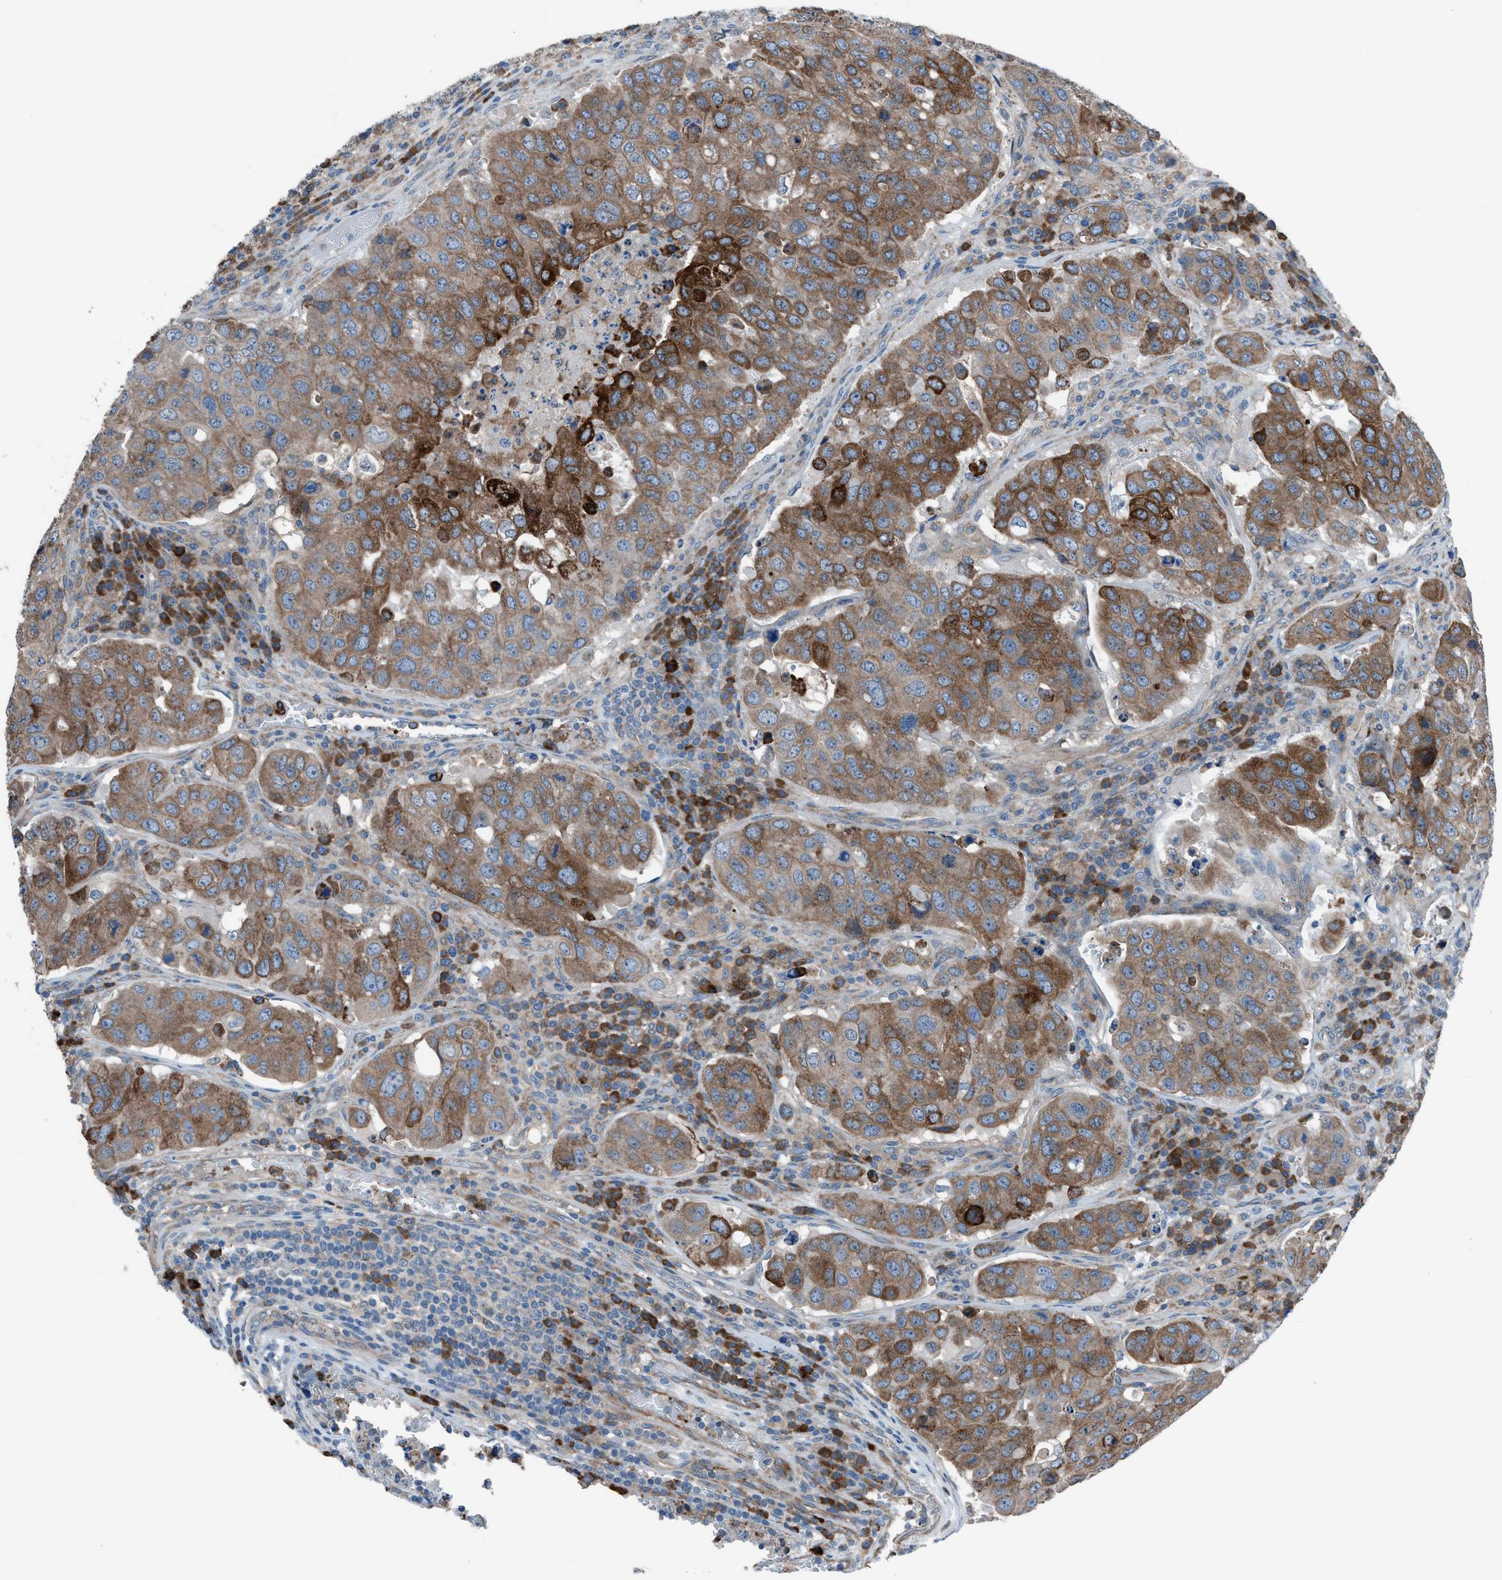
{"staining": {"intensity": "moderate", "quantity": ">75%", "location": "cytoplasmic/membranous"}, "tissue": "urothelial cancer", "cell_type": "Tumor cells", "image_type": "cancer", "snomed": [{"axis": "morphology", "description": "Urothelial carcinoma, High grade"}, {"axis": "topography", "description": "Lymph node"}, {"axis": "topography", "description": "Urinary bladder"}], "caption": "There is medium levels of moderate cytoplasmic/membranous positivity in tumor cells of urothelial cancer, as demonstrated by immunohistochemical staining (brown color).", "gene": "HEG1", "patient": {"sex": "male", "age": 51}}